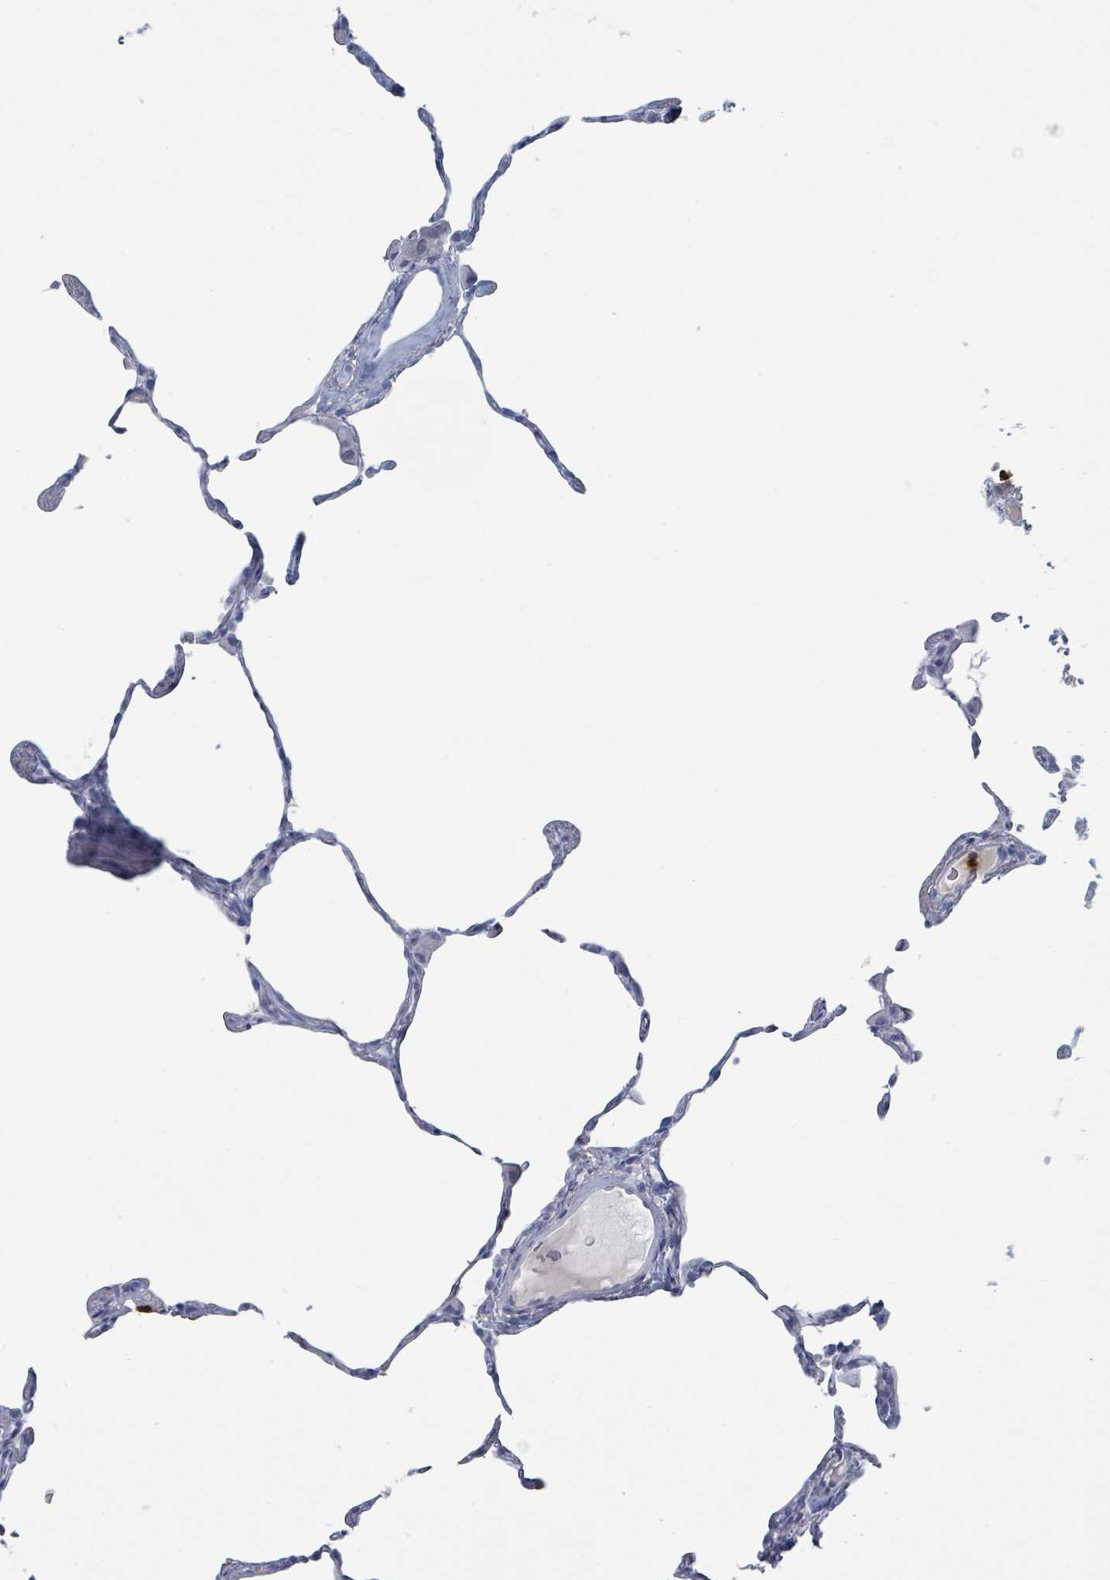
{"staining": {"intensity": "negative", "quantity": "none", "location": "none"}, "tissue": "lung", "cell_type": "Alveolar cells", "image_type": "normal", "snomed": [{"axis": "morphology", "description": "Normal tissue, NOS"}, {"axis": "topography", "description": "Lung"}], "caption": "The photomicrograph shows no significant staining in alveolar cells of lung.", "gene": "DEFA4", "patient": {"sex": "female", "age": 57}}